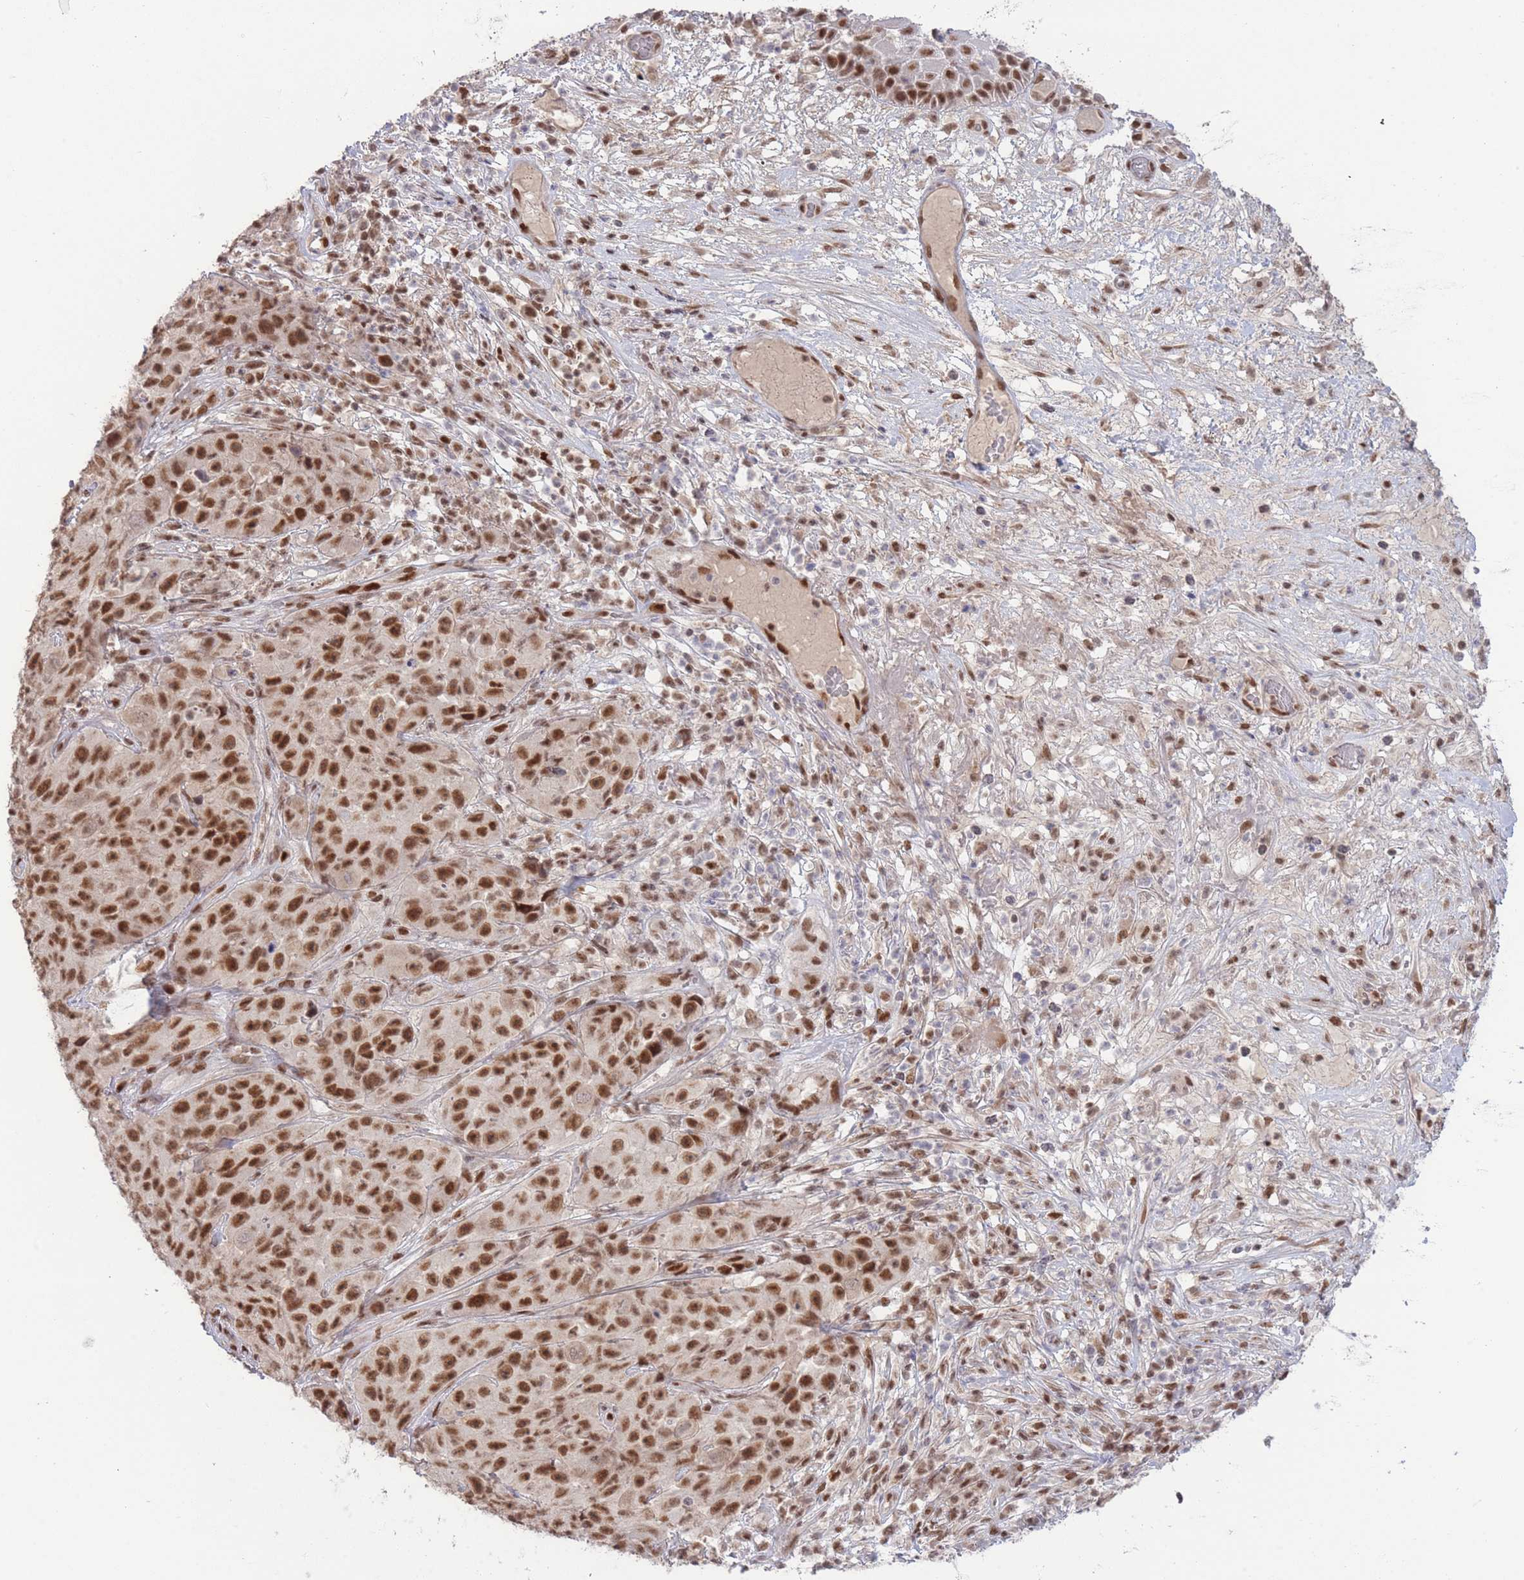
{"staining": {"intensity": "strong", "quantity": ">75%", "location": "nuclear"}, "tissue": "skin cancer", "cell_type": "Tumor cells", "image_type": "cancer", "snomed": [{"axis": "morphology", "description": "Squamous cell carcinoma, NOS"}, {"axis": "topography", "description": "Skin"}], "caption": "Immunohistochemical staining of skin cancer demonstrates strong nuclear protein expression in about >75% of tumor cells.", "gene": "CARD8", "patient": {"sex": "female", "age": 87}}